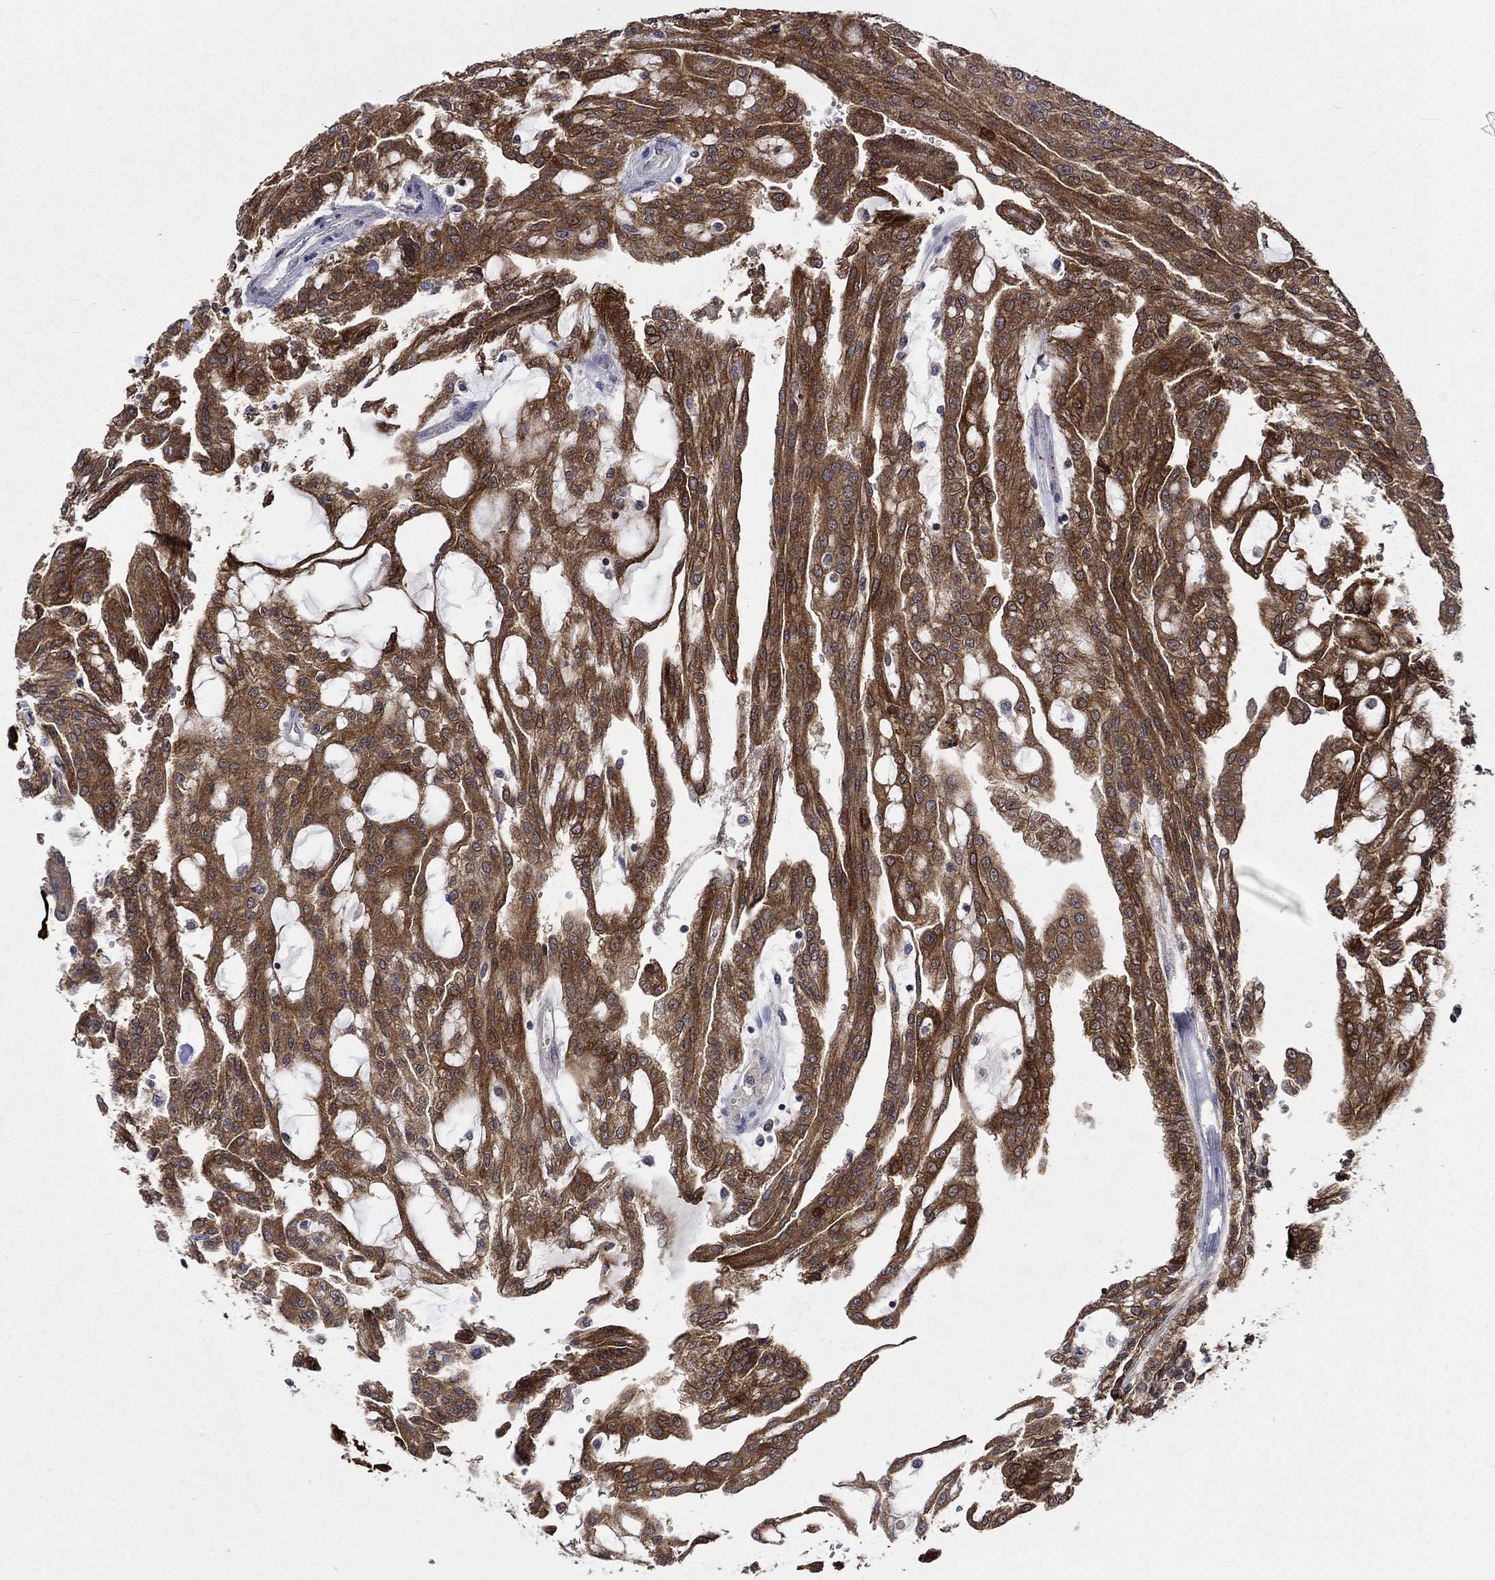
{"staining": {"intensity": "strong", "quantity": ">75%", "location": "cytoplasmic/membranous"}, "tissue": "renal cancer", "cell_type": "Tumor cells", "image_type": "cancer", "snomed": [{"axis": "morphology", "description": "Adenocarcinoma, NOS"}, {"axis": "topography", "description": "Kidney"}], "caption": "Renal cancer was stained to show a protein in brown. There is high levels of strong cytoplasmic/membranous expression in approximately >75% of tumor cells.", "gene": "CRYAB", "patient": {"sex": "male", "age": 63}}